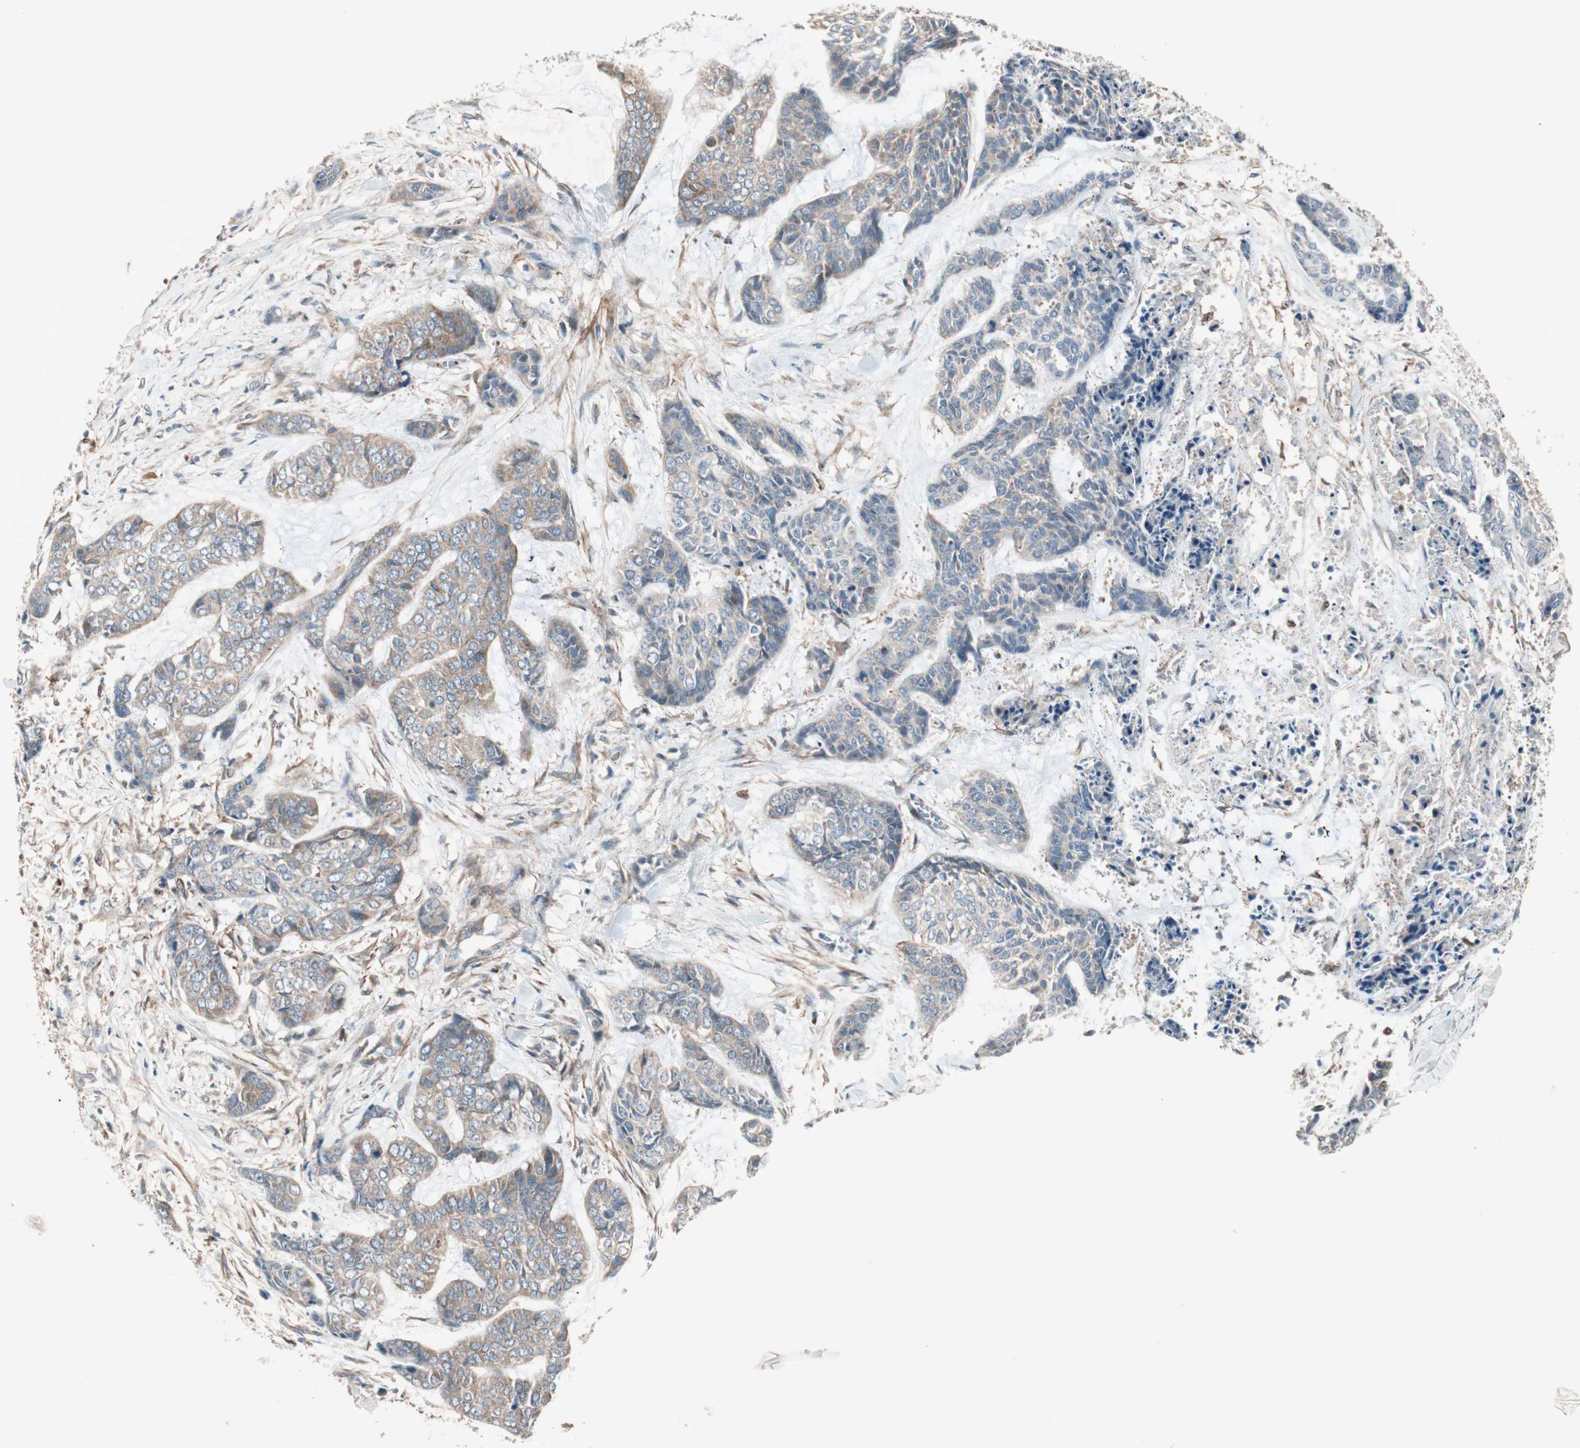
{"staining": {"intensity": "weak", "quantity": "<25%", "location": "cytoplasmic/membranous"}, "tissue": "skin cancer", "cell_type": "Tumor cells", "image_type": "cancer", "snomed": [{"axis": "morphology", "description": "Basal cell carcinoma"}, {"axis": "topography", "description": "Skin"}], "caption": "The image shows no significant staining in tumor cells of skin basal cell carcinoma.", "gene": "SDSL", "patient": {"sex": "female", "age": 64}}